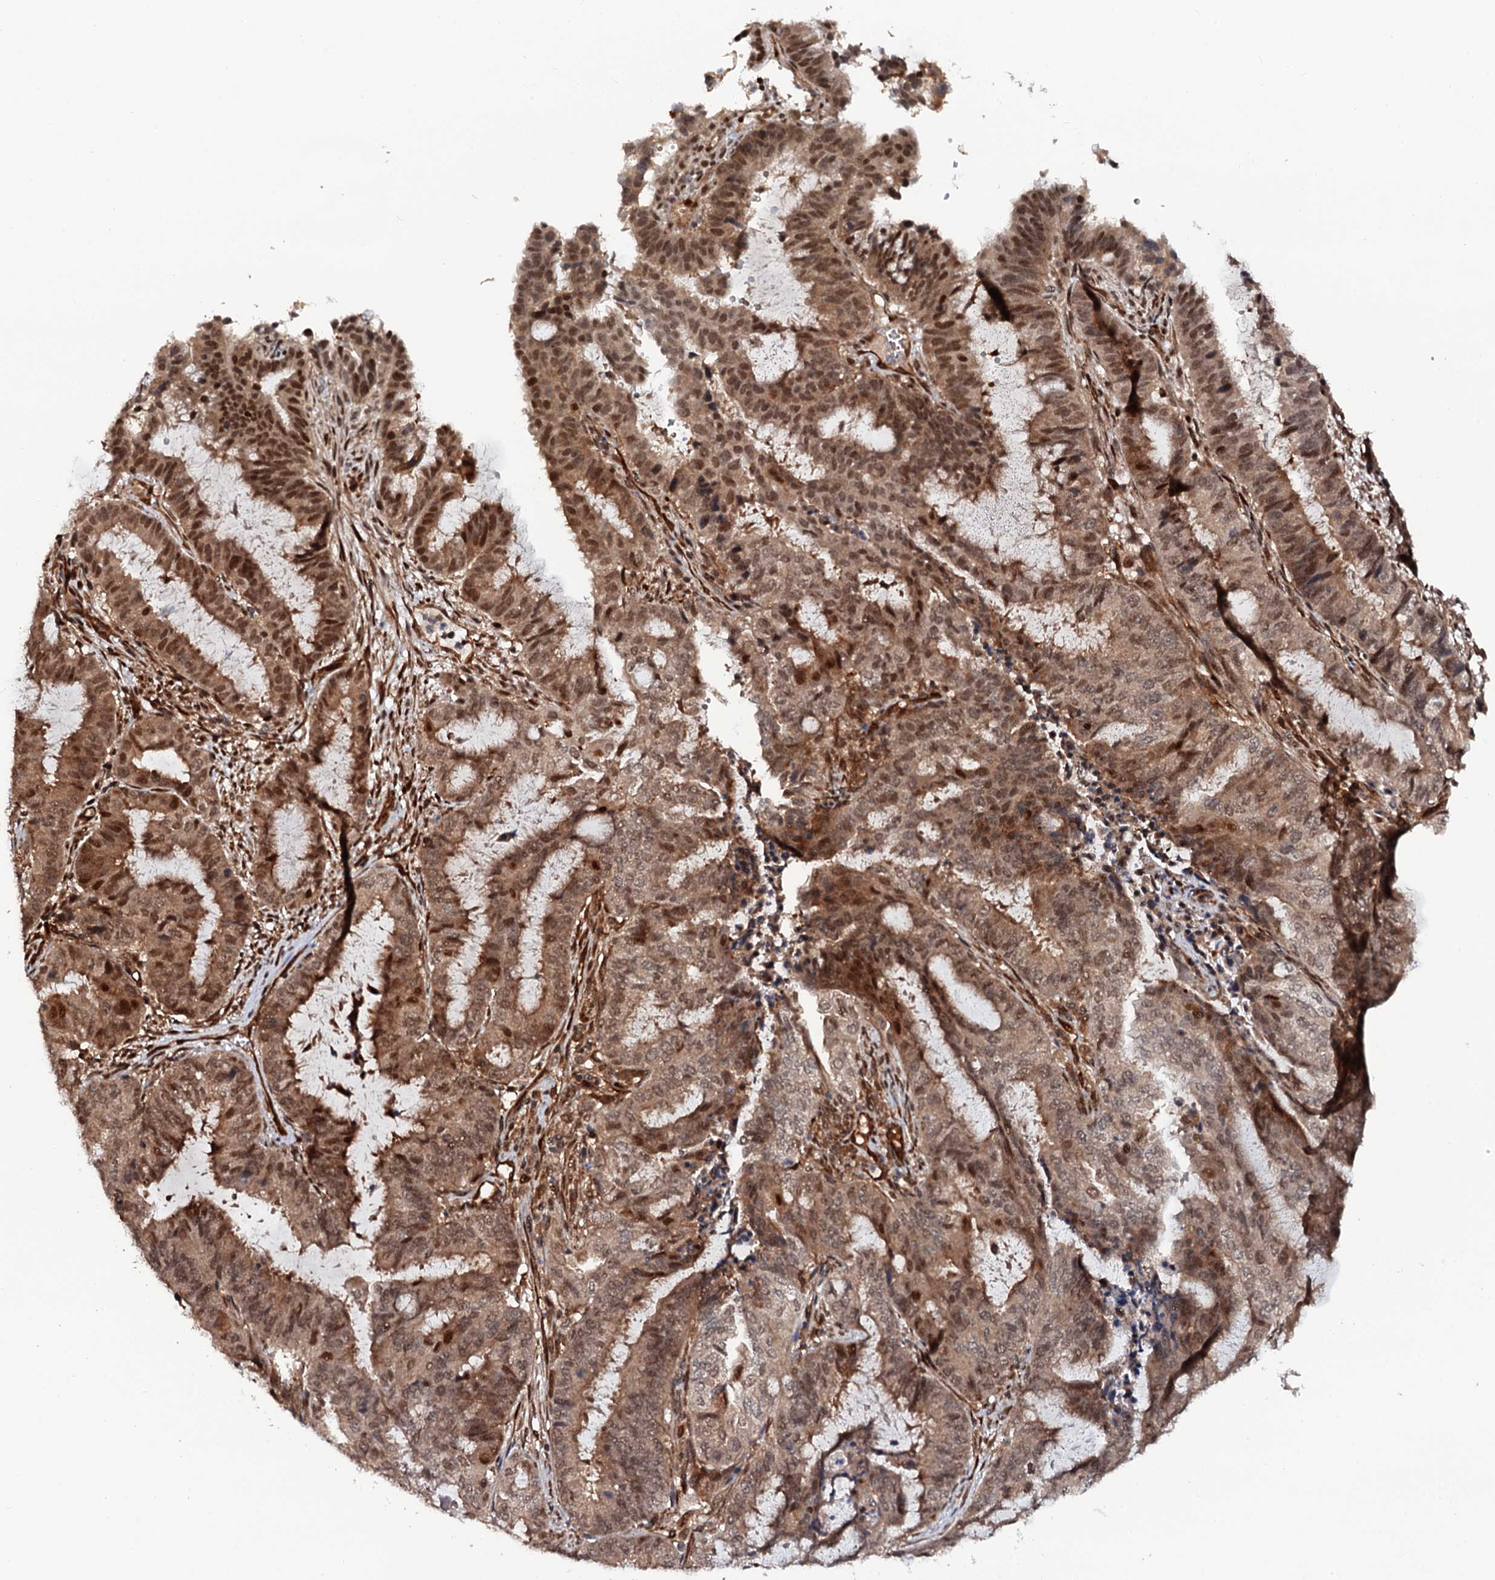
{"staining": {"intensity": "moderate", "quantity": "25%-75%", "location": "cytoplasmic/membranous,nuclear"}, "tissue": "endometrial cancer", "cell_type": "Tumor cells", "image_type": "cancer", "snomed": [{"axis": "morphology", "description": "Adenocarcinoma, NOS"}, {"axis": "topography", "description": "Endometrium"}], "caption": "Protein expression analysis of endometrial cancer shows moderate cytoplasmic/membranous and nuclear positivity in about 25%-75% of tumor cells.", "gene": "CDC23", "patient": {"sex": "female", "age": 51}}